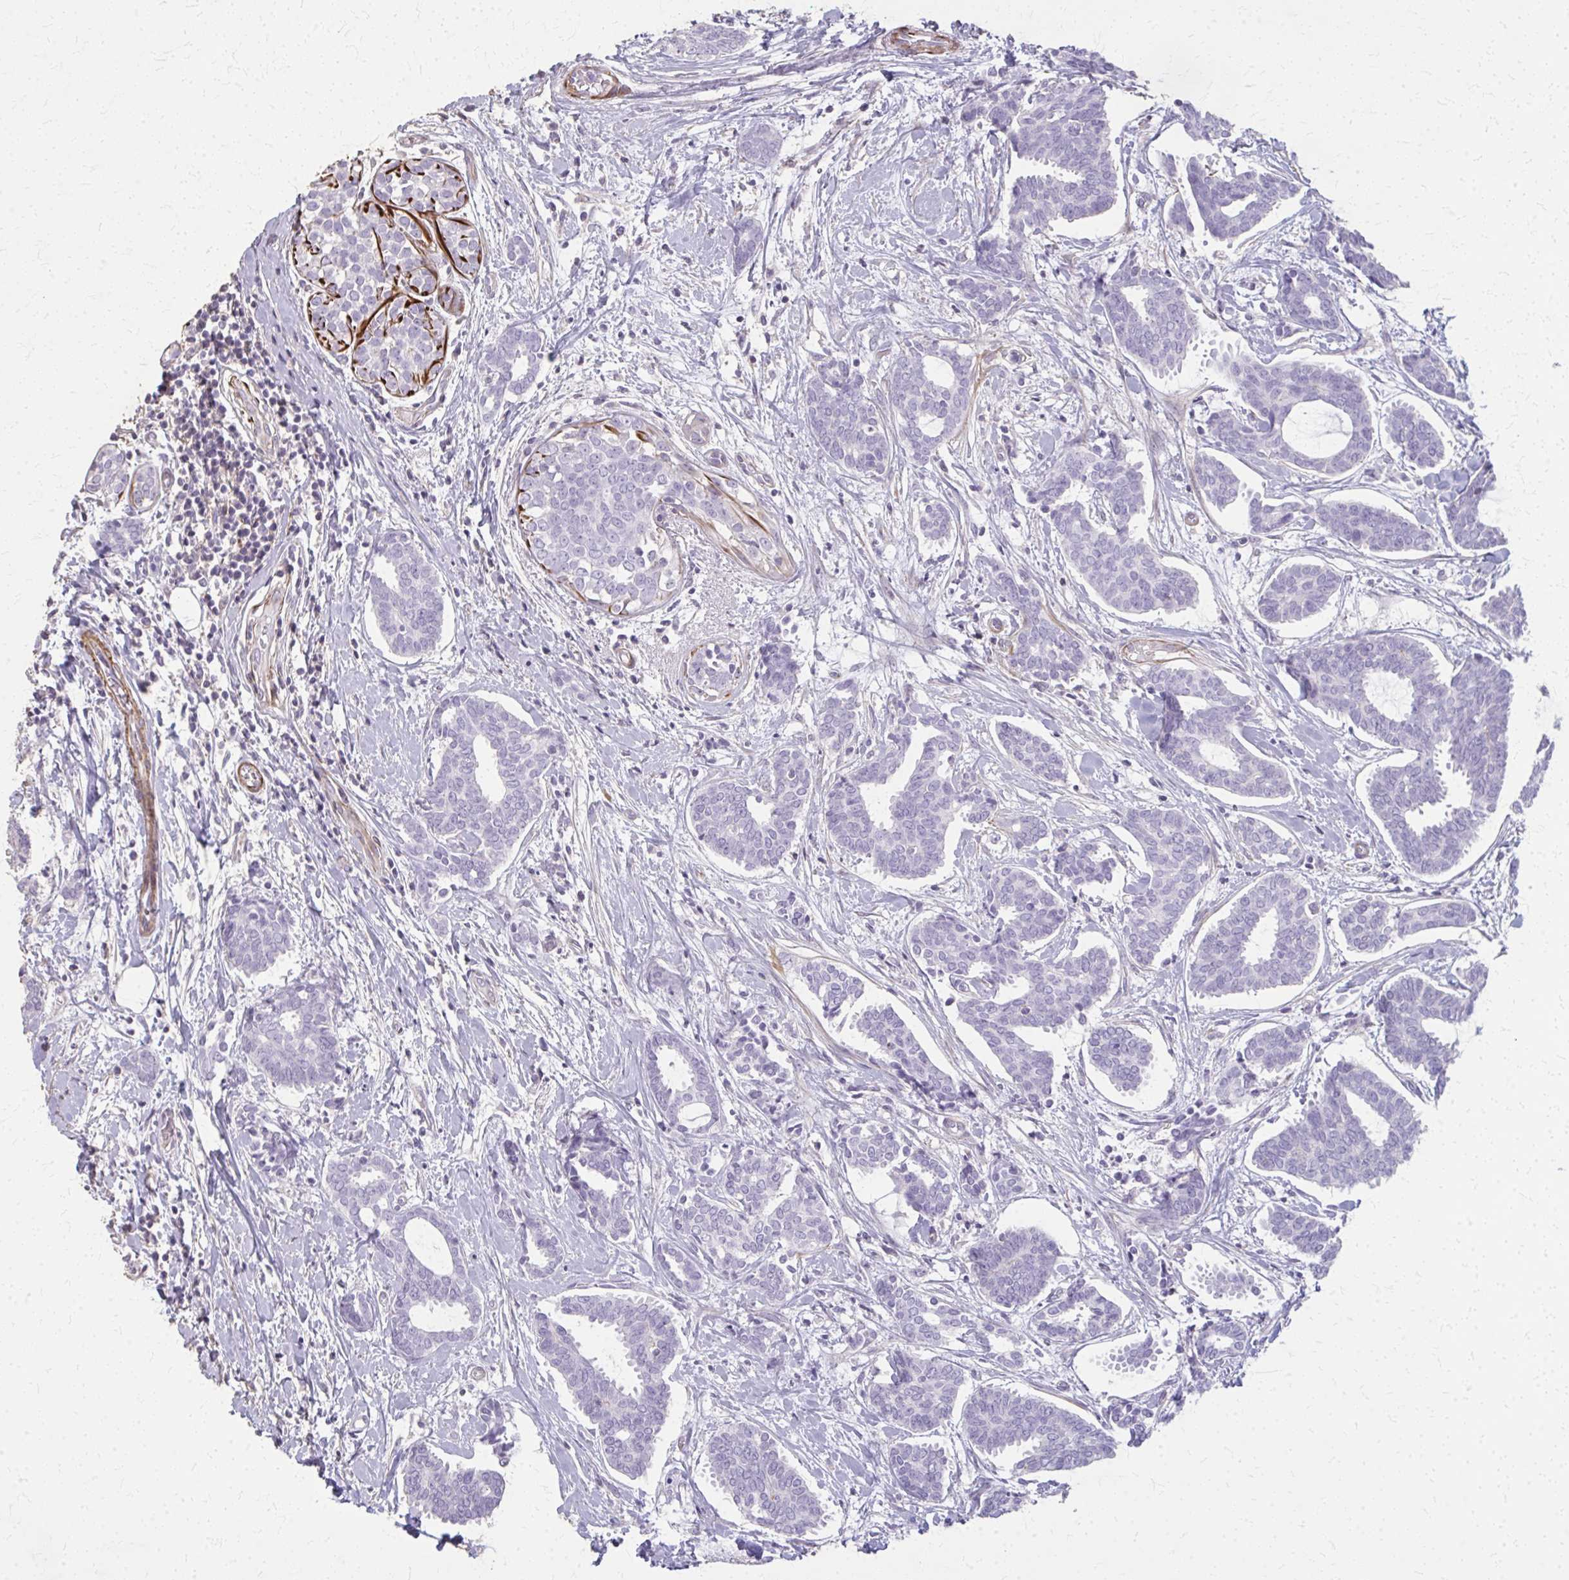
{"staining": {"intensity": "negative", "quantity": "none", "location": "none"}, "tissue": "breast cancer", "cell_type": "Tumor cells", "image_type": "cancer", "snomed": [{"axis": "morphology", "description": "Intraductal carcinoma, in situ"}, {"axis": "morphology", "description": "Duct carcinoma"}, {"axis": "morphology", "description": "Lobular carcinoma, in situ"}, {"axis": "topography", "description": "Breast"}], "caption": "Immunohistochemical staining of human intraductal carcinoma,  in situ (breast) demonstrates no significant expression in tumor cells. (Brightfield microscopy of DAB (3,3'-diaminobenzidine) immunohistochemistry (IHC) at high magnification).", "gene": "TENM4", "patient": {"sex": "female", "age": 44}}